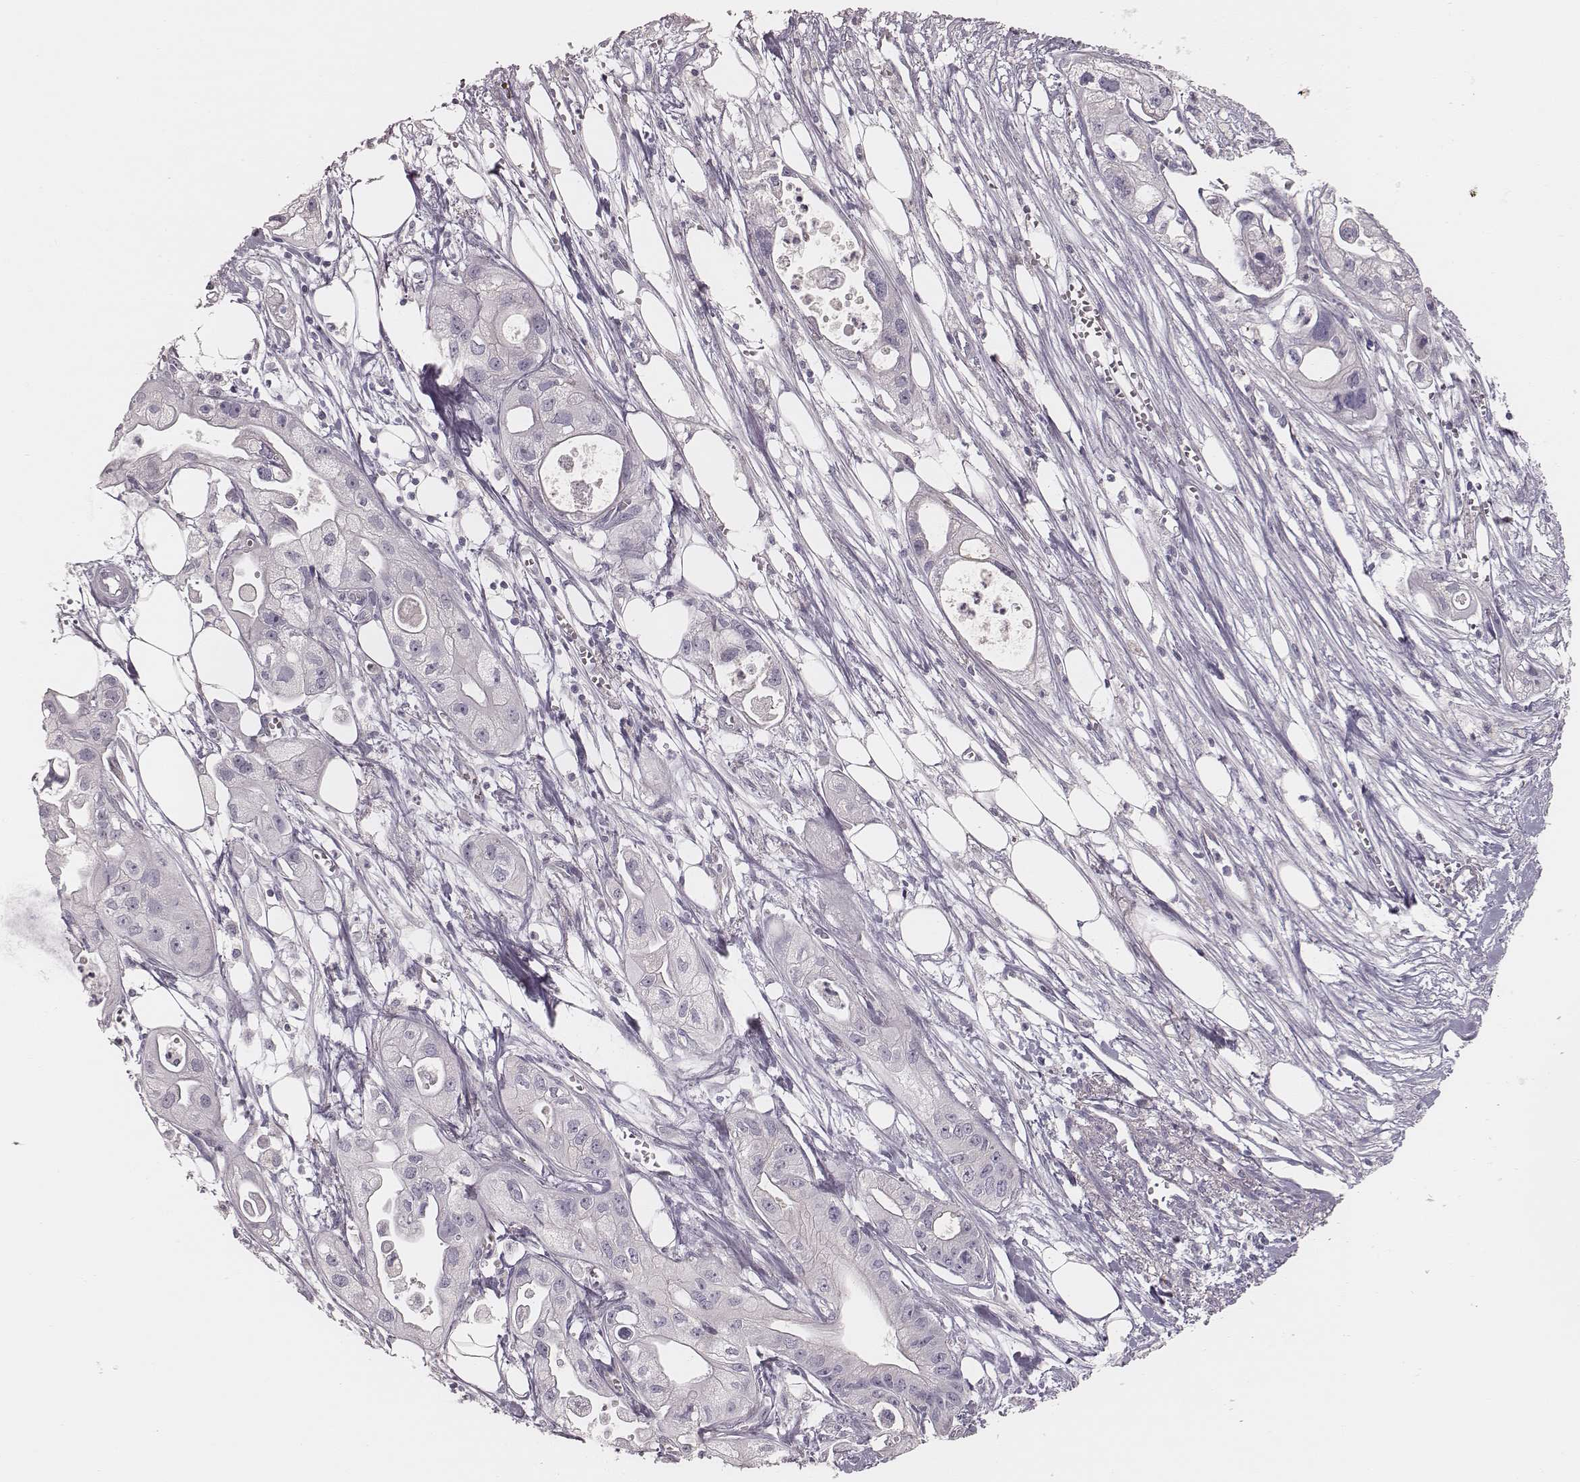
{"staining": {"intensity": "negative", "quantity": "none", "location": "none"}, "tissue": "pancreatic cancer", "cell_type": "Tumor cells", "image_type": "cancer", "snomed": [{"axis": "morphology", "description": "Adenocarcinoma, NOS"}, {"axis": "topography", "description": "Pancreas"}], "caption": "Histopathology image shows no protein expression in tumor cells of pancreatic adenocarcinoma tissue.", "gene": "KIF5C", "patient": {"sex": "male", "age": 70}}